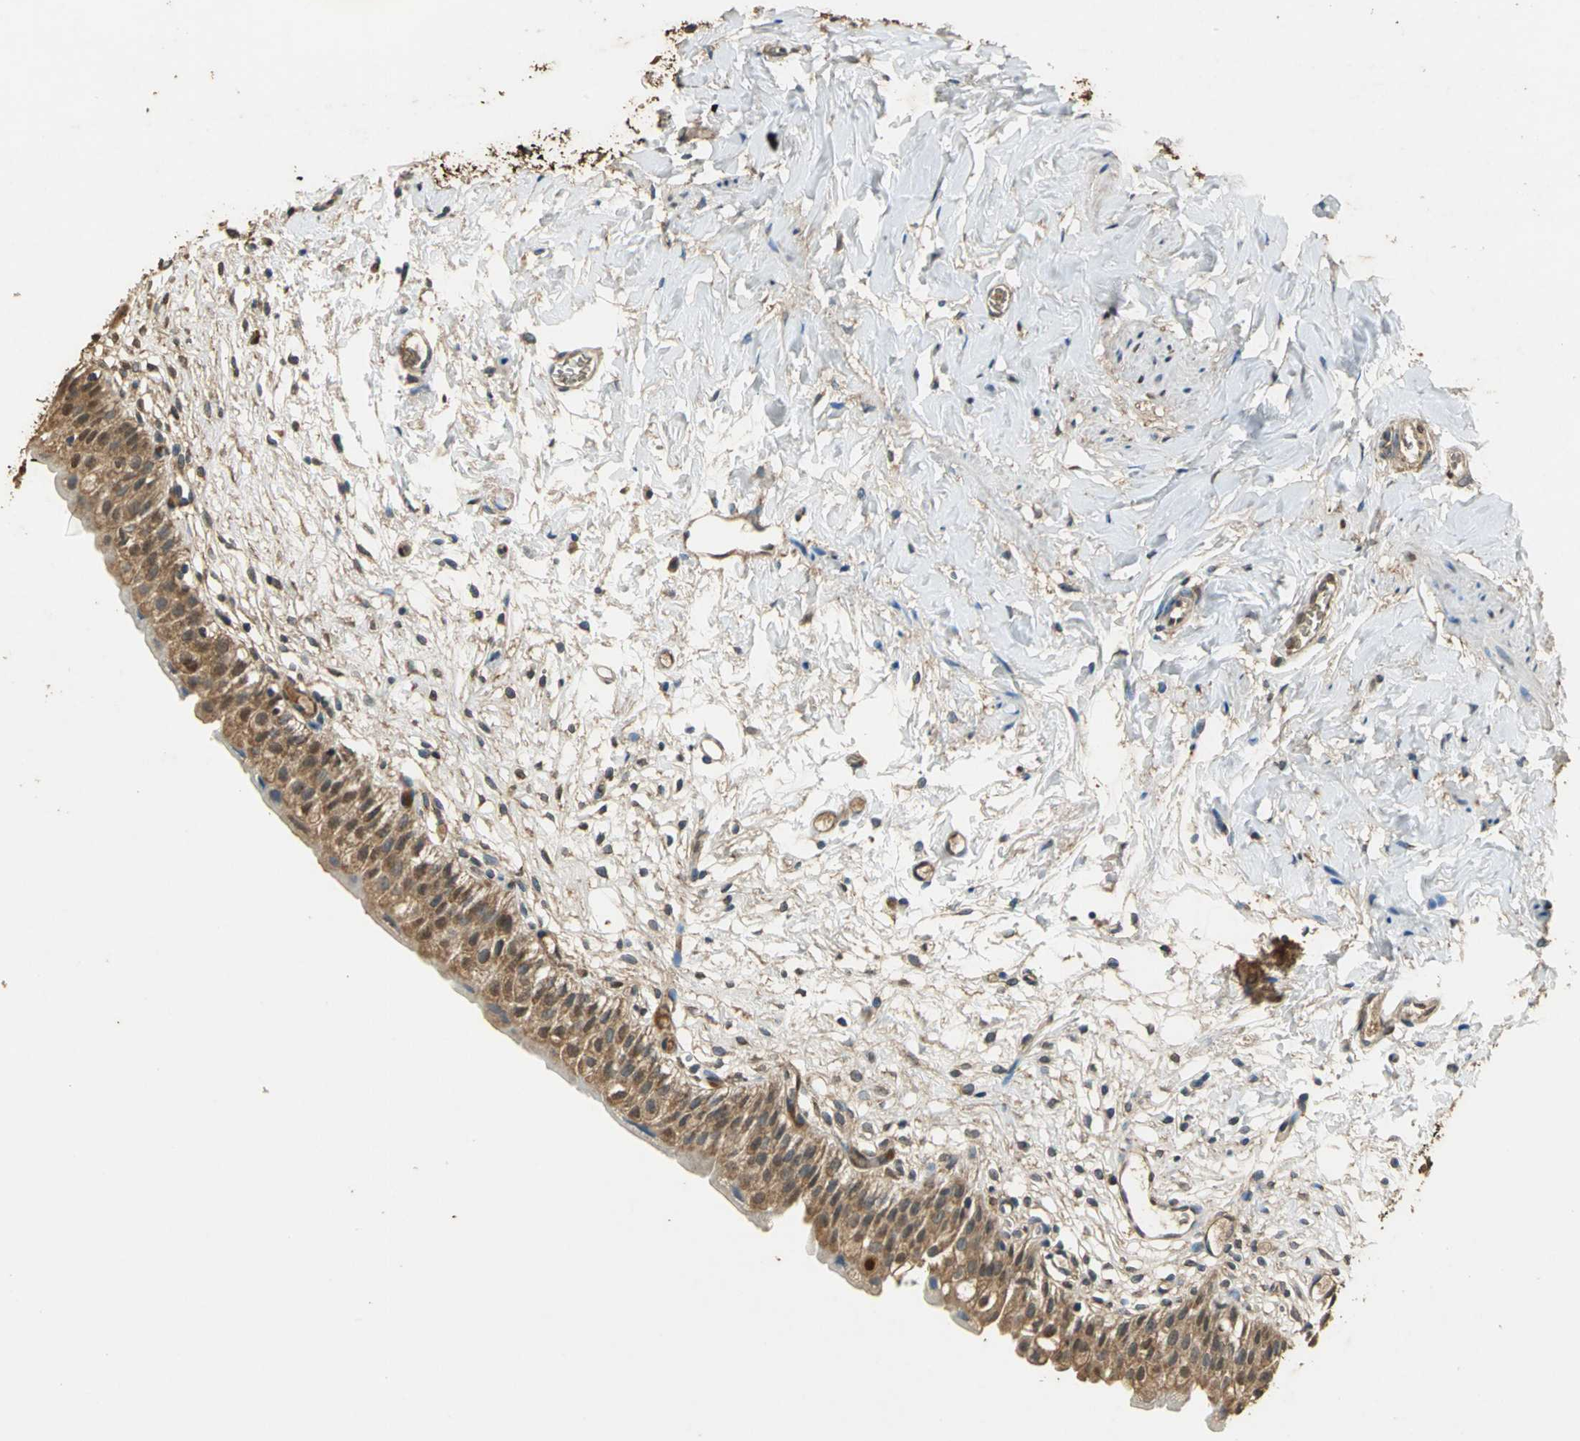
{"staining": {"intensity": "moderate", "quantity": ">75%", "location": "cytoplasmic/membranous"}, "tissue": "urinary bladder", "cell_type": "Urothelial cells", "image_type": "normal", "snomed": [{"axis": "morphology", "description": "Normal tissue, NOS"}, {"axis": "topography", "description": "Urinary bladder"}], "caption": "Immunohistochemistry histopathology image of normal urinary bladder stained for a protein (brown), which demonstrates medium levels of moderate cytoplasmic/membranous expression in about >75% of urothelial cells.", "gene": "GAPDH", "patient": {"sex": "female", "age": 80}}